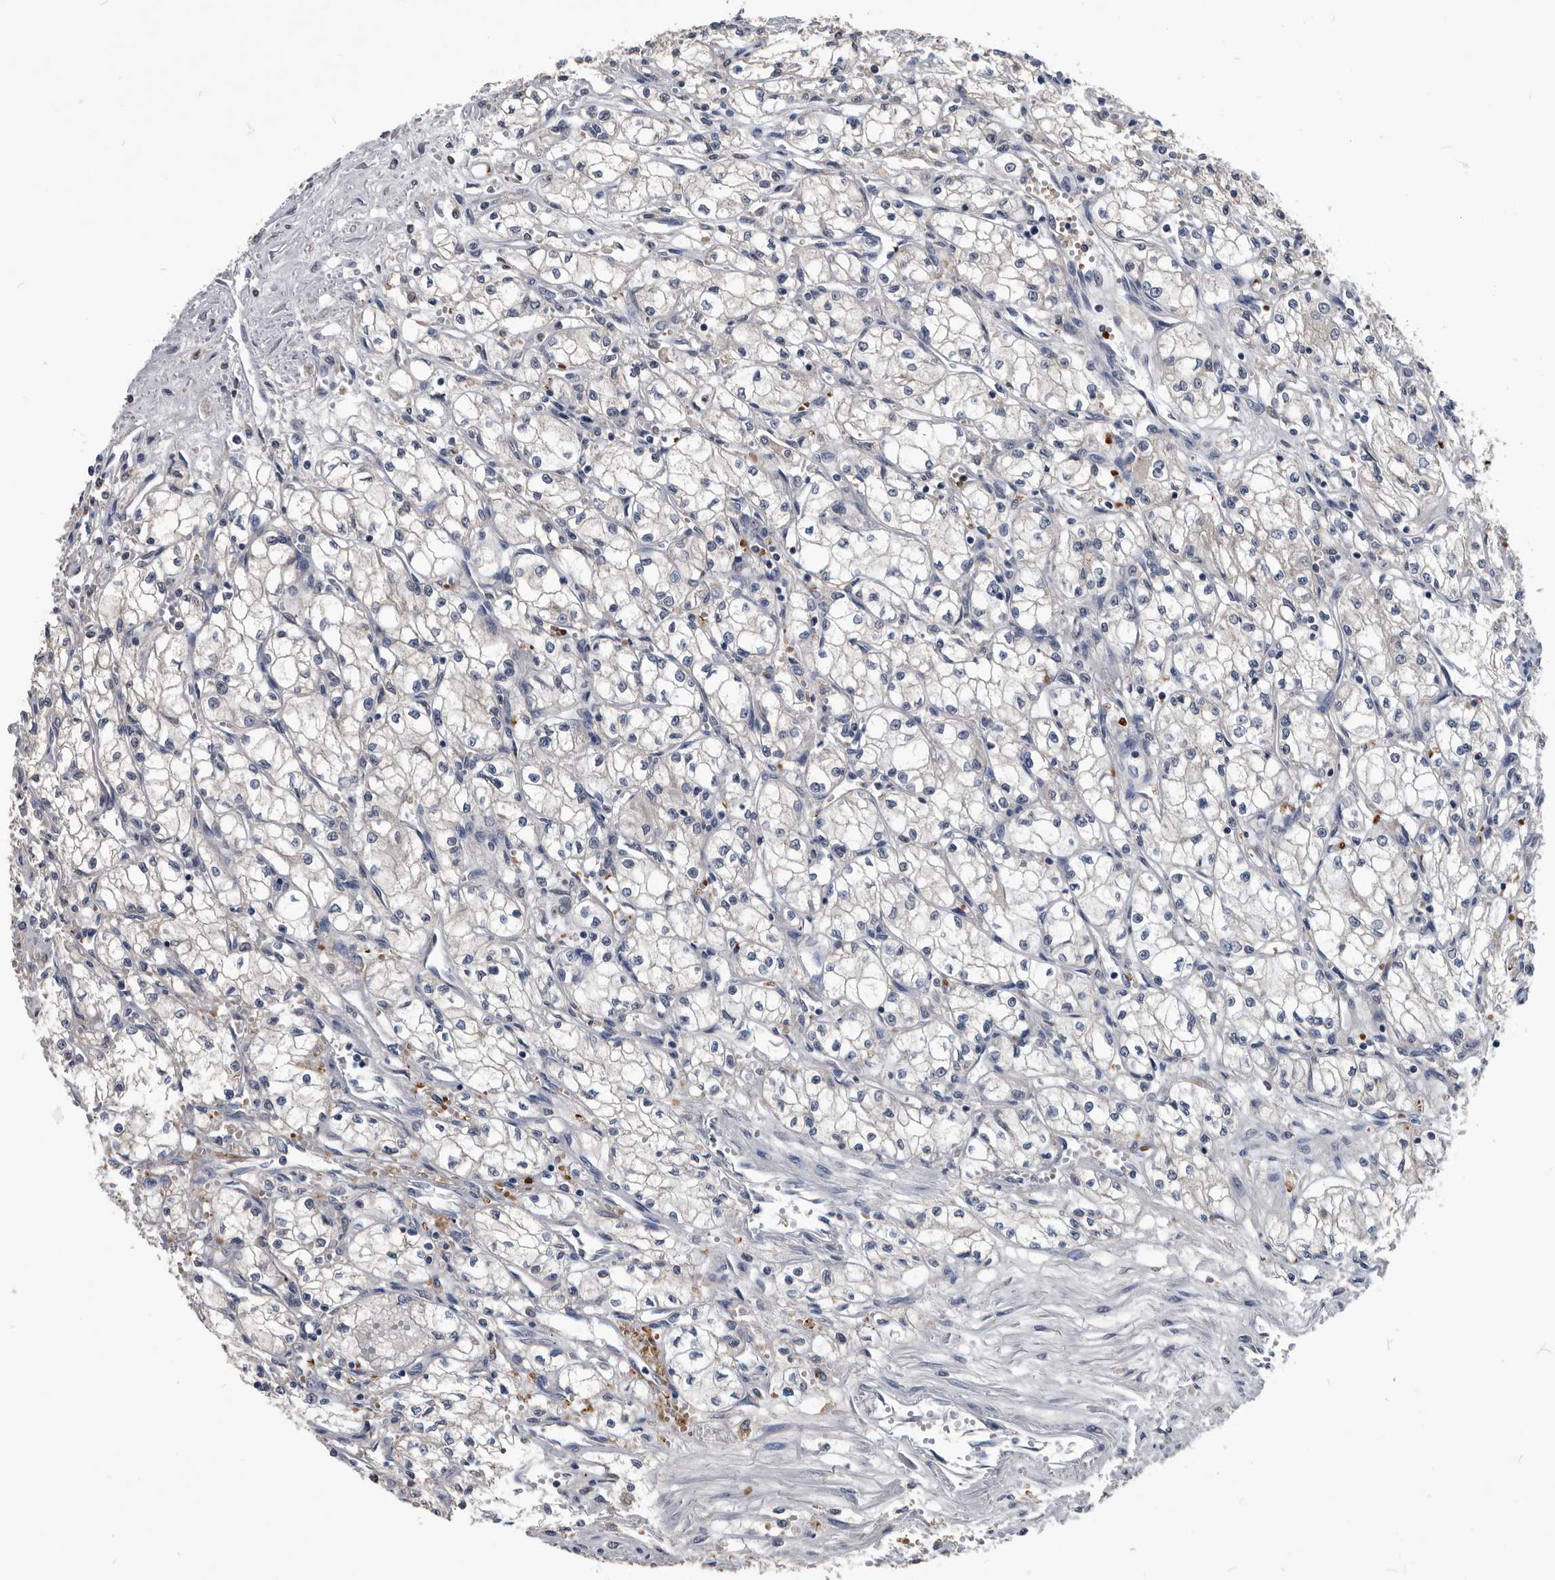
{"staining": {"intensity": "negative", "quantity": "none", "location": "none"}, "tissue": "renal cancer", "cell_type": "Tumor cells", "image_type": "cancer", "snomed": [{"axis": "morphology", "description": "Normal tissue, NOS"}, {"axis": "morphology", "description": "Adenocarcinoma, NOS"}, {"axis": "topography", "description": "Kidney"}], "caption": "There is no significant staining in tumor cells of renal cancer.", "gene": "PDXK", "patient": {"sex": "male", "age": 59}}